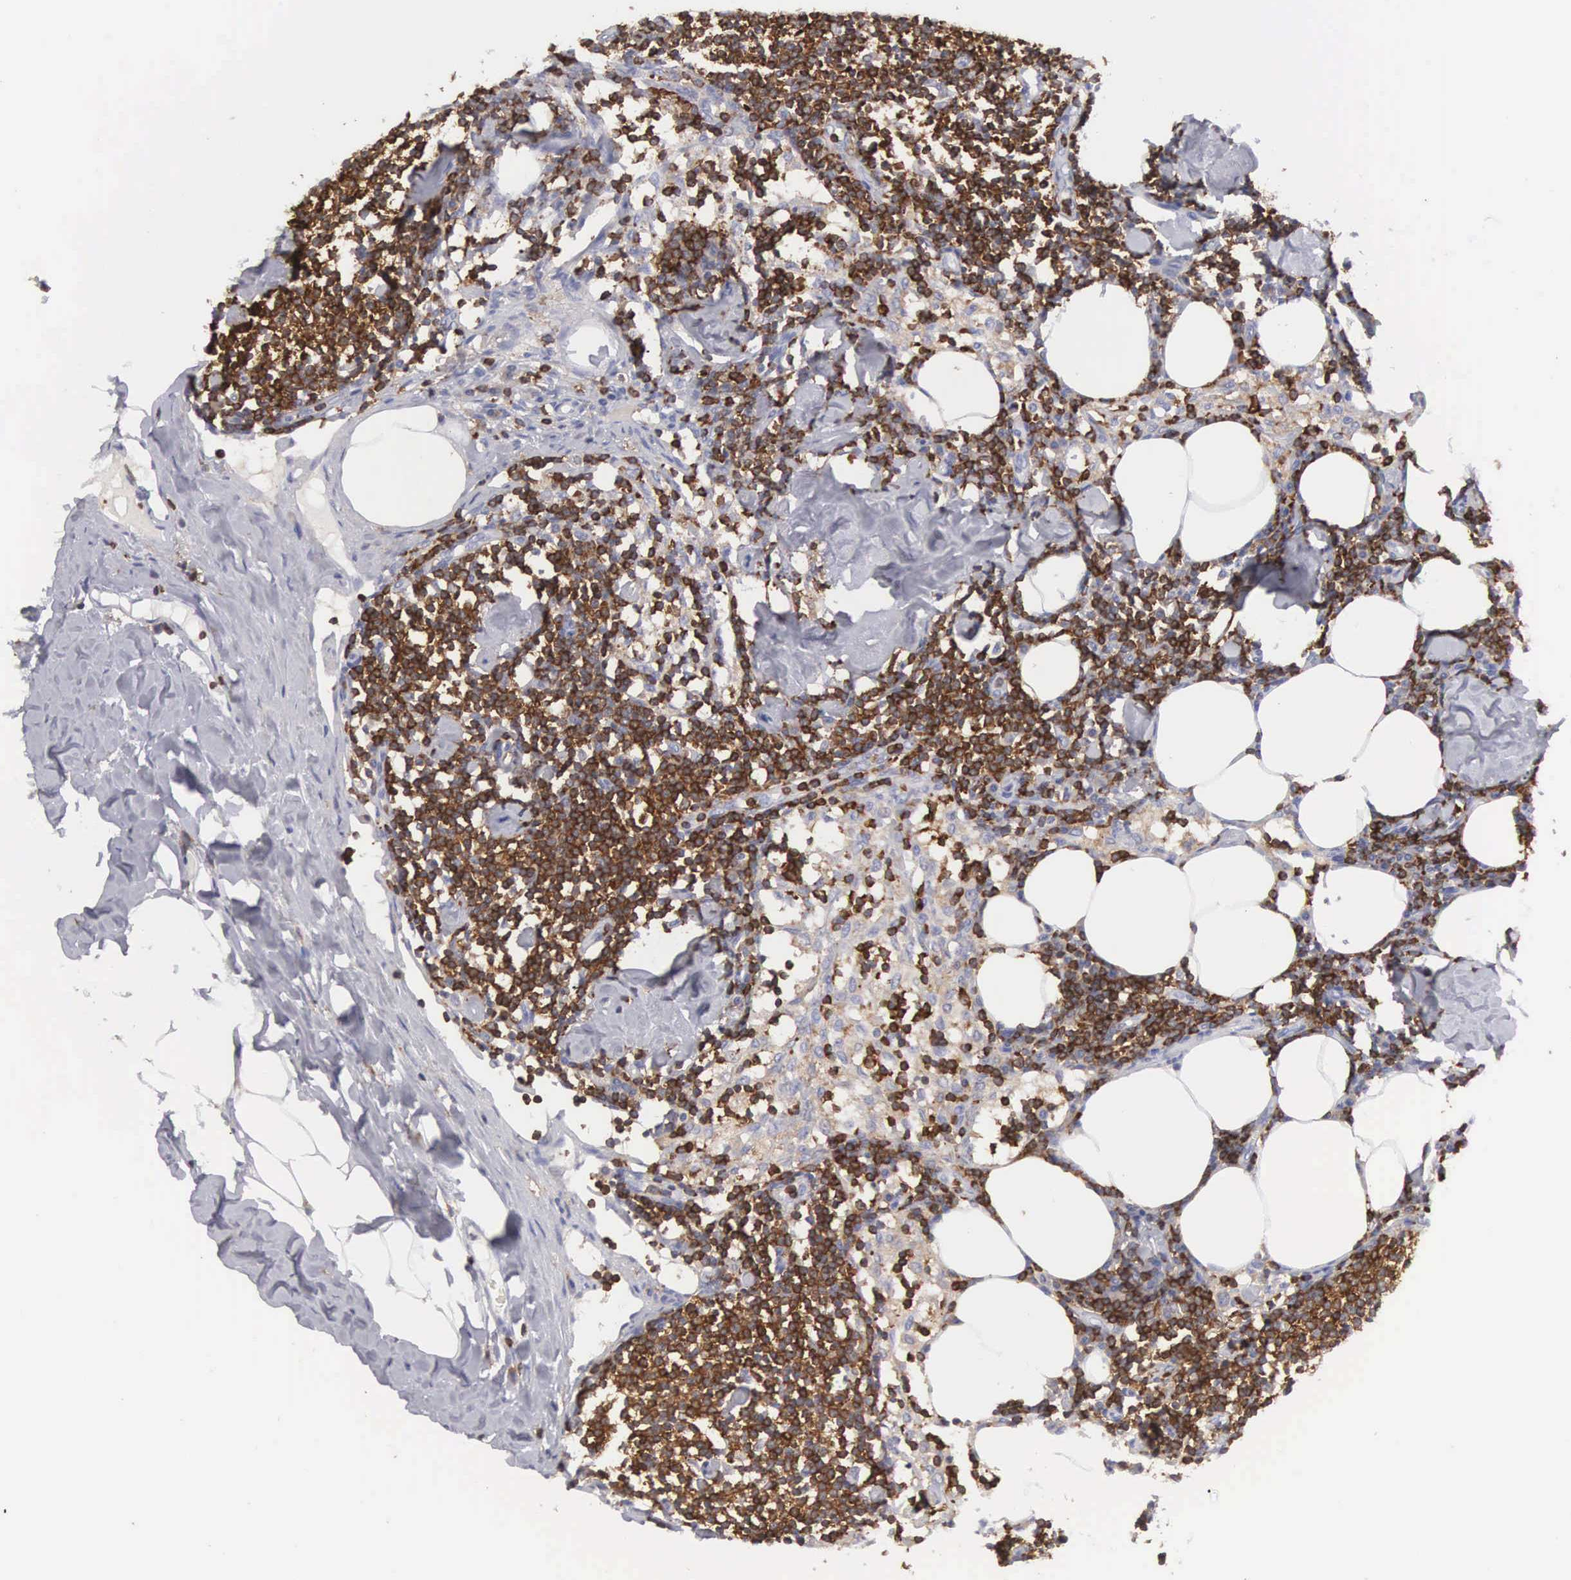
{"staining": {"intensity": "strong", "quantity": ">75%", "location": "cytoplasmic/membranous,nuclear"}, "tissue": "lymph node", "cell_type": "Germinal center cells", "image_type": "normal", "snomed": [{"axis": "morphology", "description": "Normal tissue, NOS"}, {"axis": "topography", "description": "Lymph node"}], "caption": "Approximately >75% of germinal center cells in normal lymph node show strong cytoplasmic/membranous,nuclear protein expression as visualized by brown immunohistochemical staining.", "gene": "ENSG00000285304", "patient": {"sex": "male", "age": 67}}